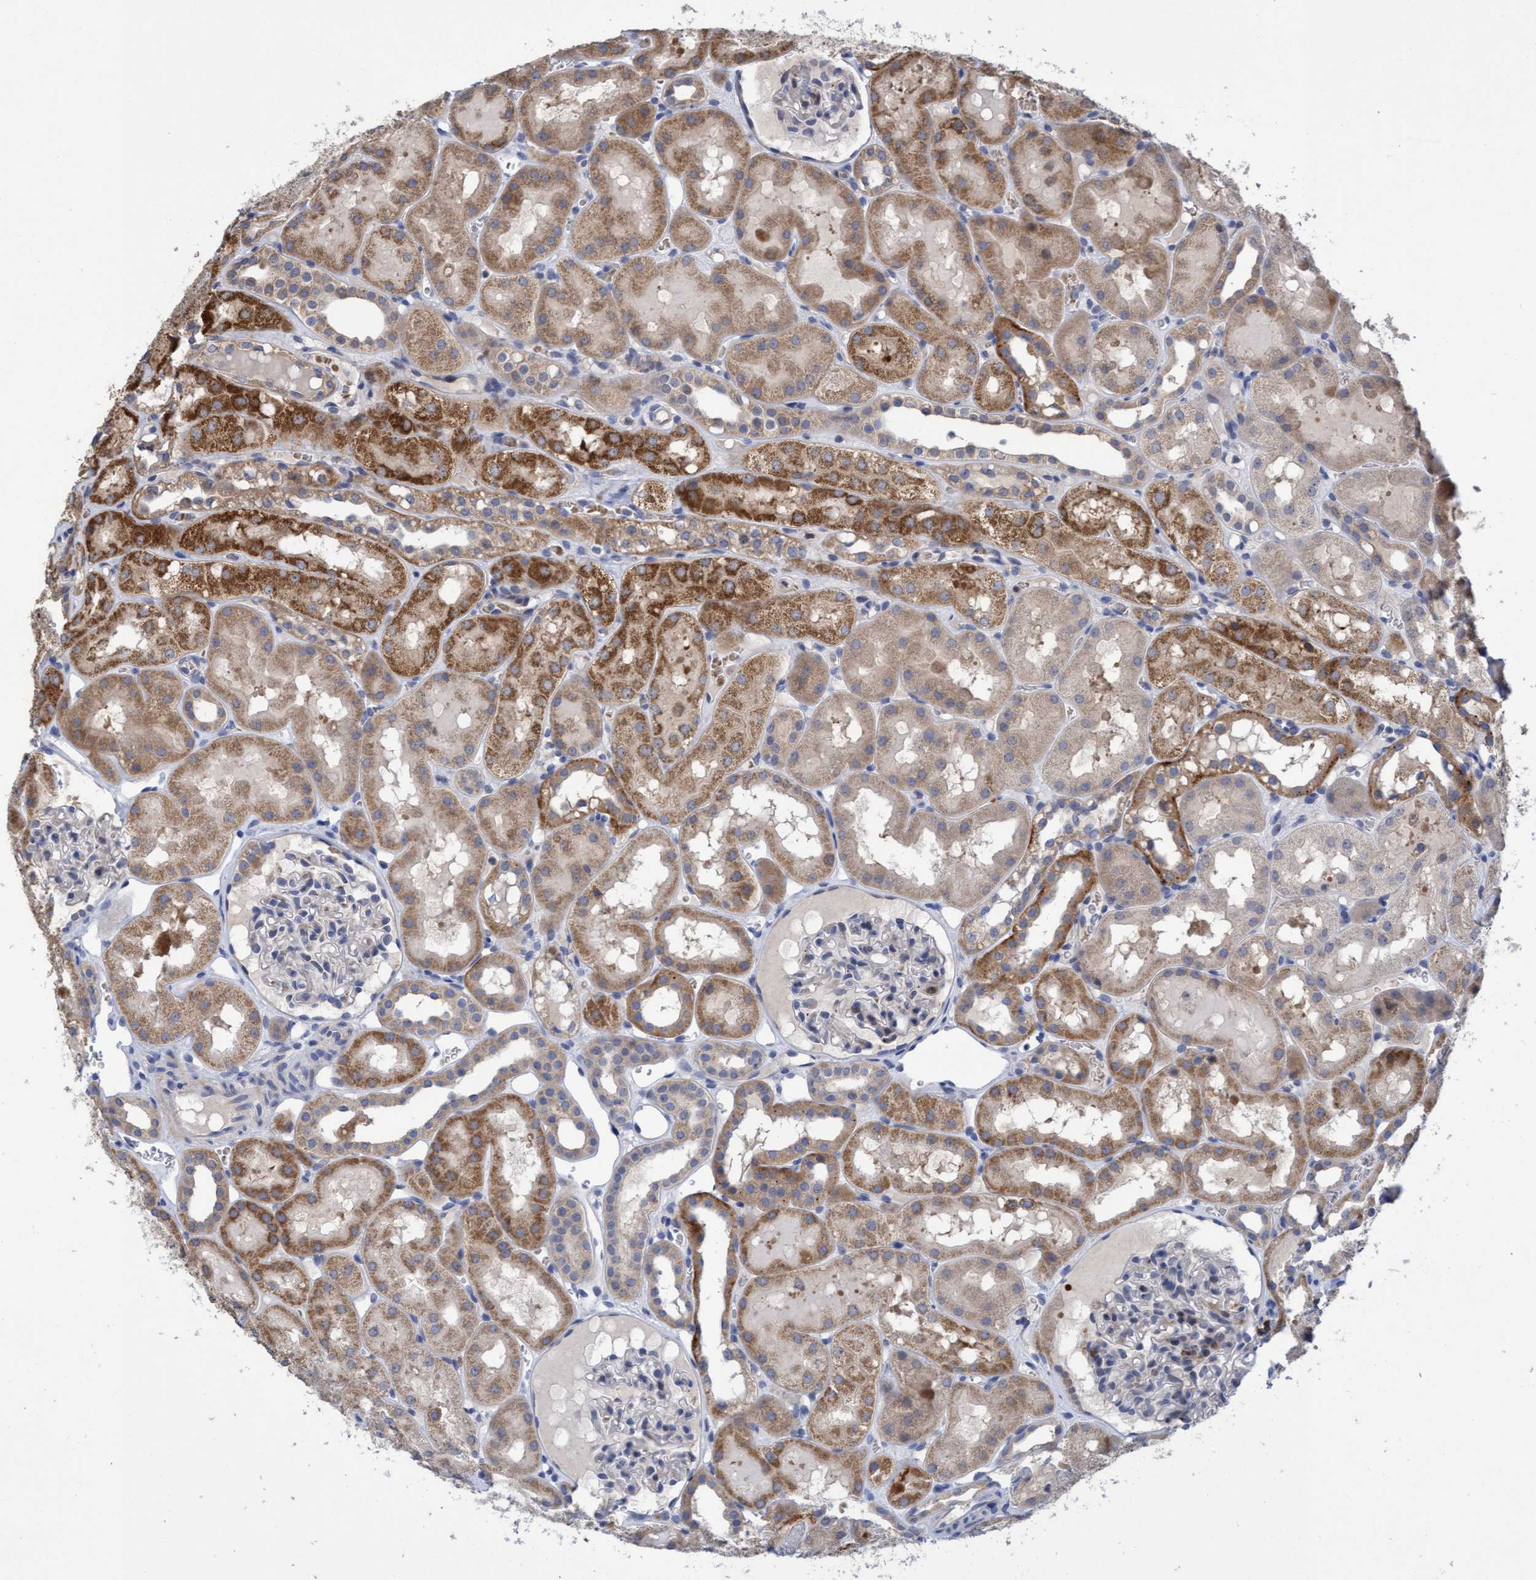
{"staining": {"intensity": "weak", "quantity": "<25%", "location": "cytoplasmic/membranous"}, "tissue": "kidney", "cell_type": "Cells in glomeruli", "image_type": "normal", "snomed": [{"axis": "morphology", "description": "Normal tissue, NOS"}, {"axis": "topography", "description": "Kidney"}, {"axis": "topography", "description": "Urinary bladder"}], "caption": "The image demonstrates no staining of cells in glomeruli in benign kidney.", "gene": "SEMA4D", "patient": {"sex": "male", "age": 16}}